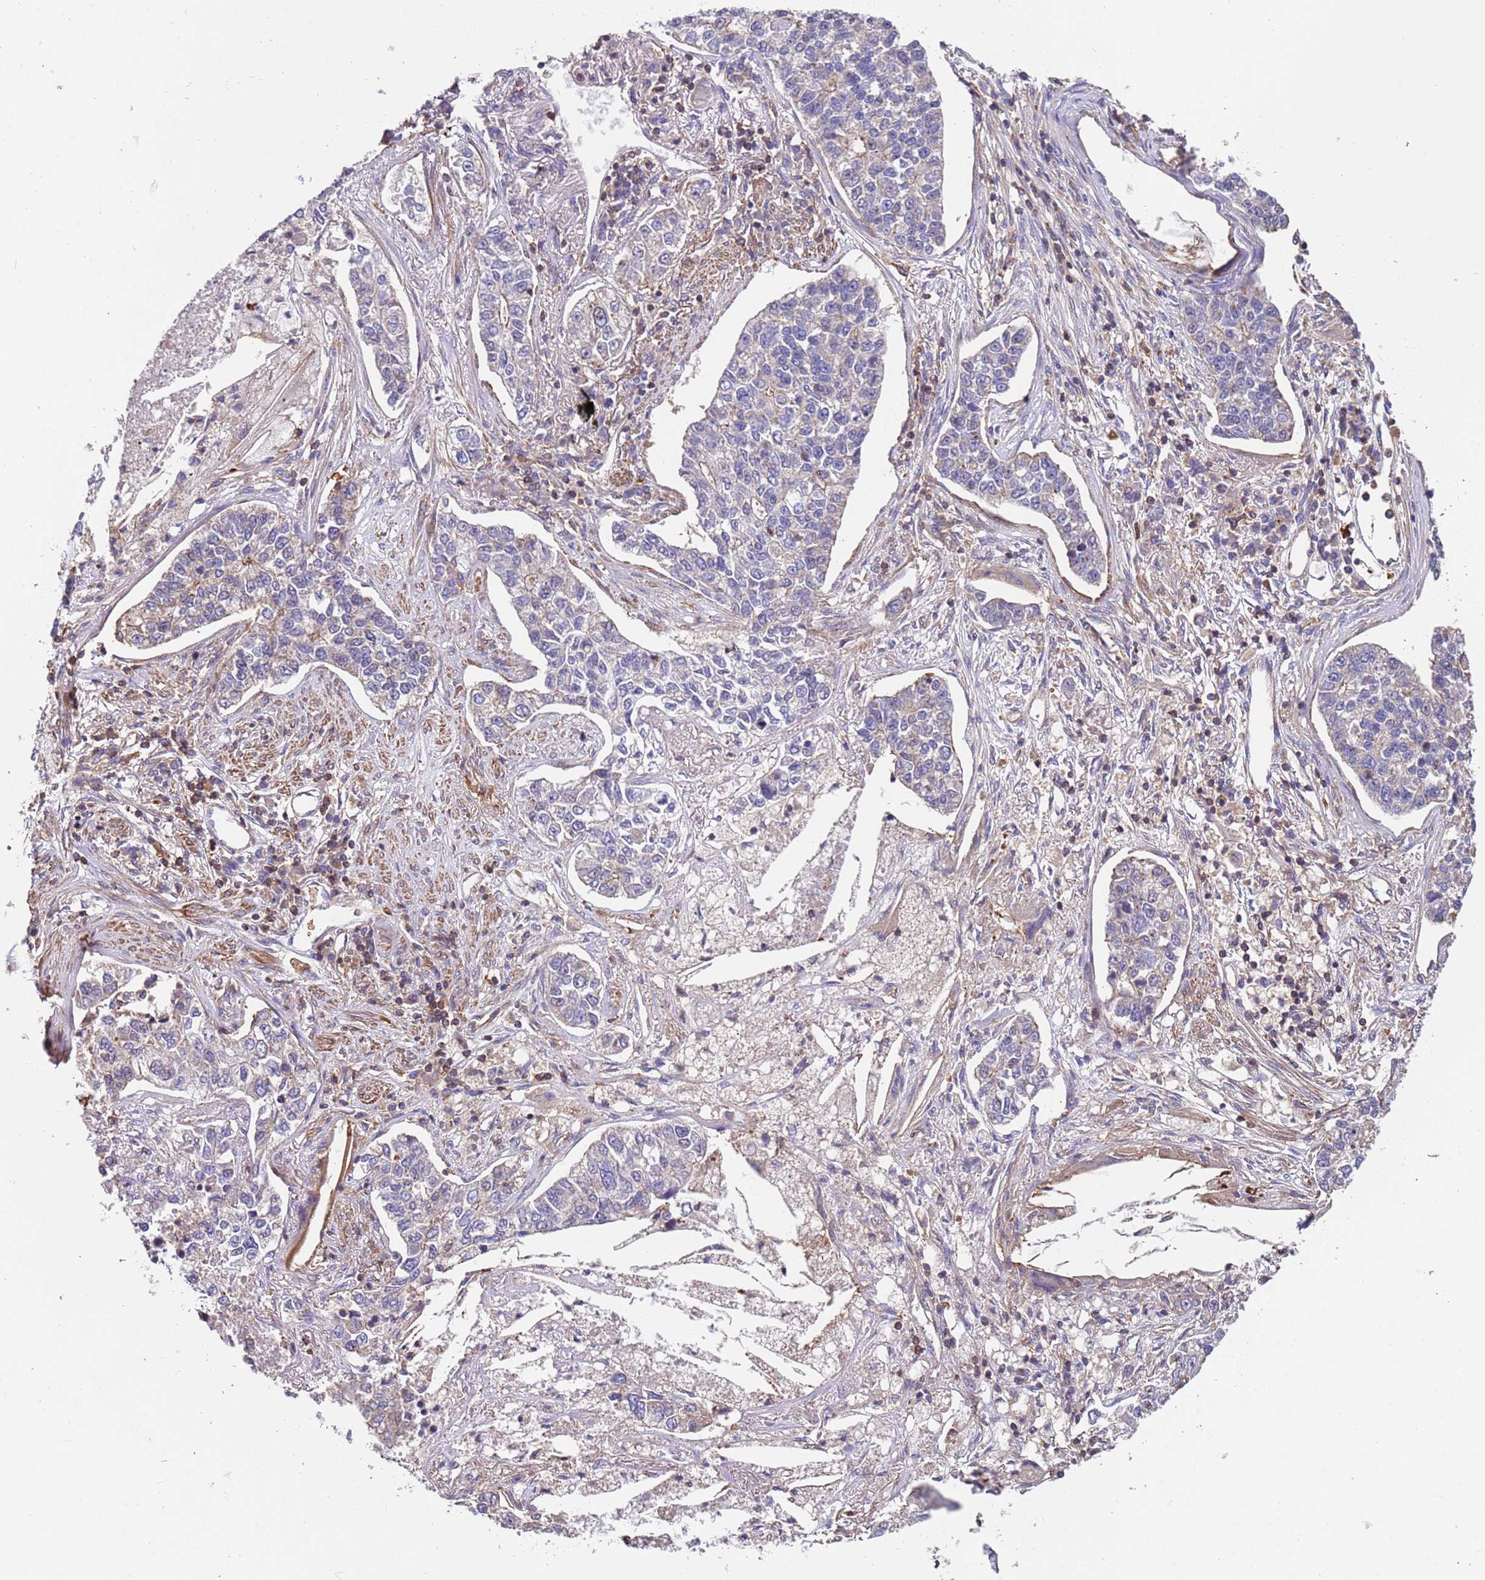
{"staining": {"intensity": "negative", "quantity": "none", "location": "none"}, "tissue": "lung cancer", "cell_type": "Tumor cells", "image_type": "cancer", "snomed": [{"axis": "morphology", "description": "Adenocarcinoma, NOS"}, {"axis": "topography", "description": "Lung"}], "caption": "Immunohistochemistry of lung cancer (adenocarcinoma) displays no staining in tumor cells.", "gene": "SYT4", "patient": {"sex": "male", "age": 49}}